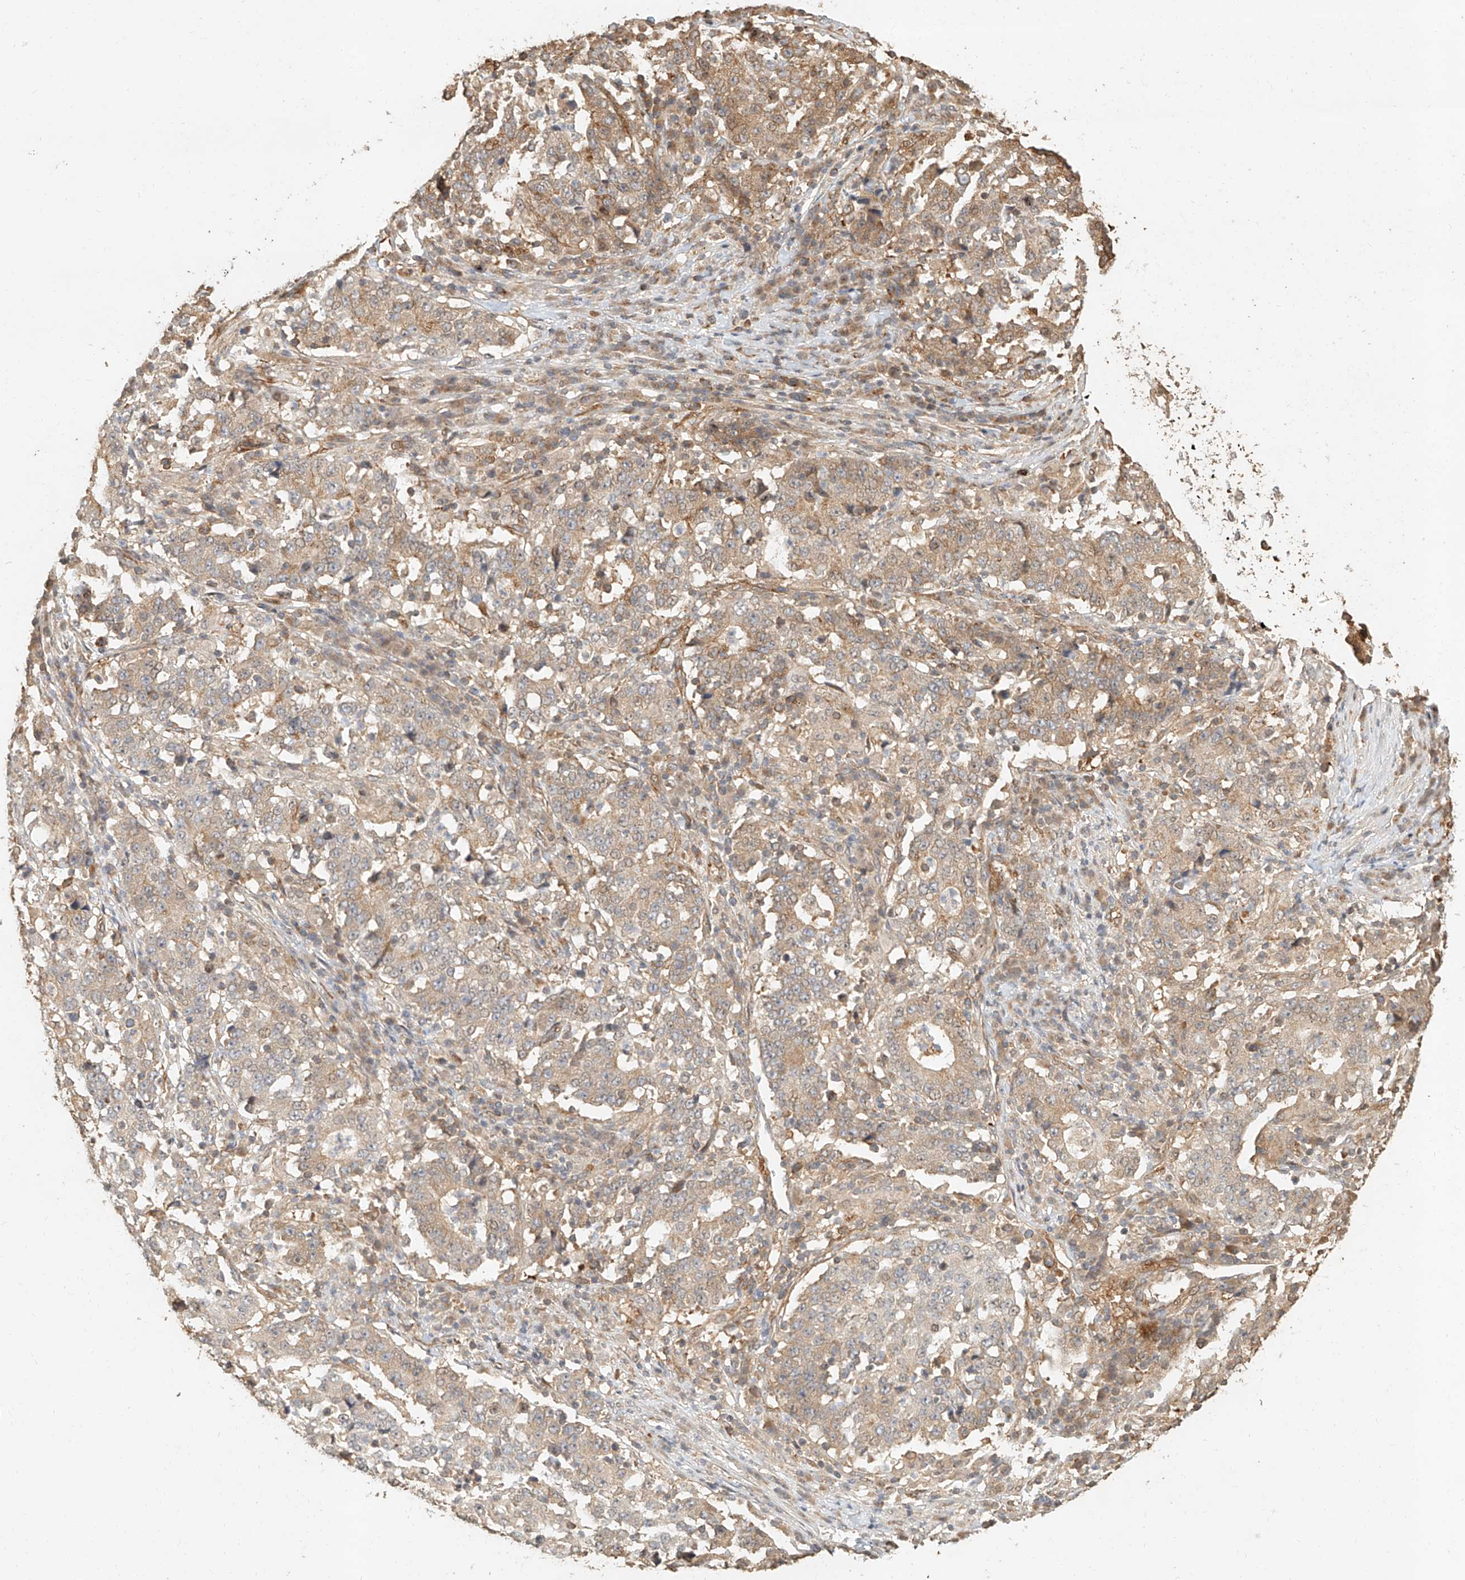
{"staining": {"intensity": "weak", "quantity": ">75%", "location": "cytoplasmic/membranous"}, "tissue": "stomach cancer", "cell_type": "Tumor cells", "image_type": "cancer", "snomed": [{"axis": "morphology", "description": "Adenocarcinoma, NOS"}, {"axis": "topography", "description": "Stomach"}], "caption": "The histopathology image reveals staining of stomach cancer, revealing weak cytoplasmic/membranous protein expression (brown color) within tumor cells.", "gene": "NAP1L1", "patient": {"sex": "male", "age": 59}}